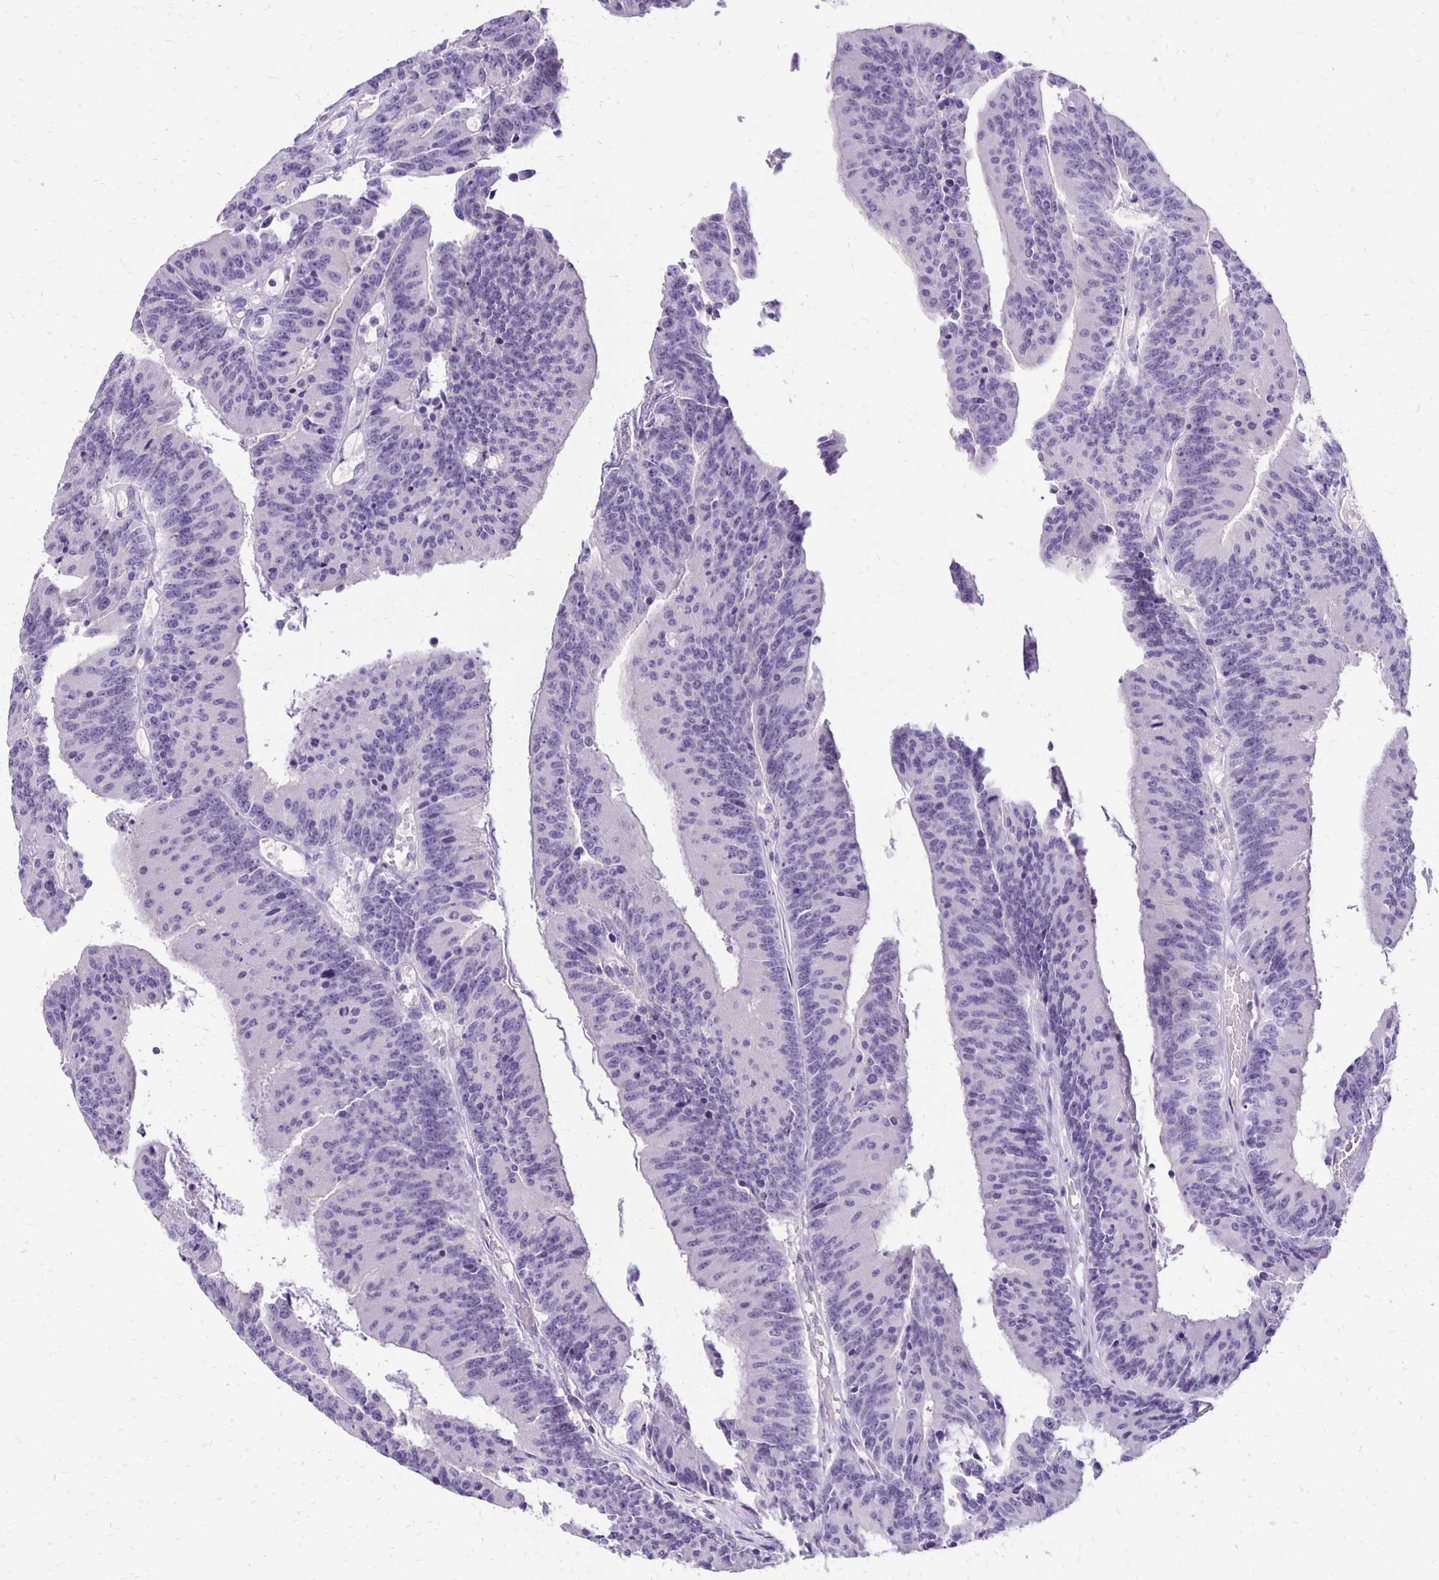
{"staining": {"intensity": "negative", "quantity": "none", "location": "none"}, "tissue": "colorectal cancer", "cell_type": "Tumor cells", "image_type": "cancer", "snomed": [{"axis": "morphology", "description": "Adenocarcinoma, NOS"}, {"axis": "topography", "description": "Colon"}], "caption": "Protein analysis of colorectal cancer displays no significant staining in tumor cells.", "gene": "ANKRD45", "patient": {"sex": "female", "age": 78}}